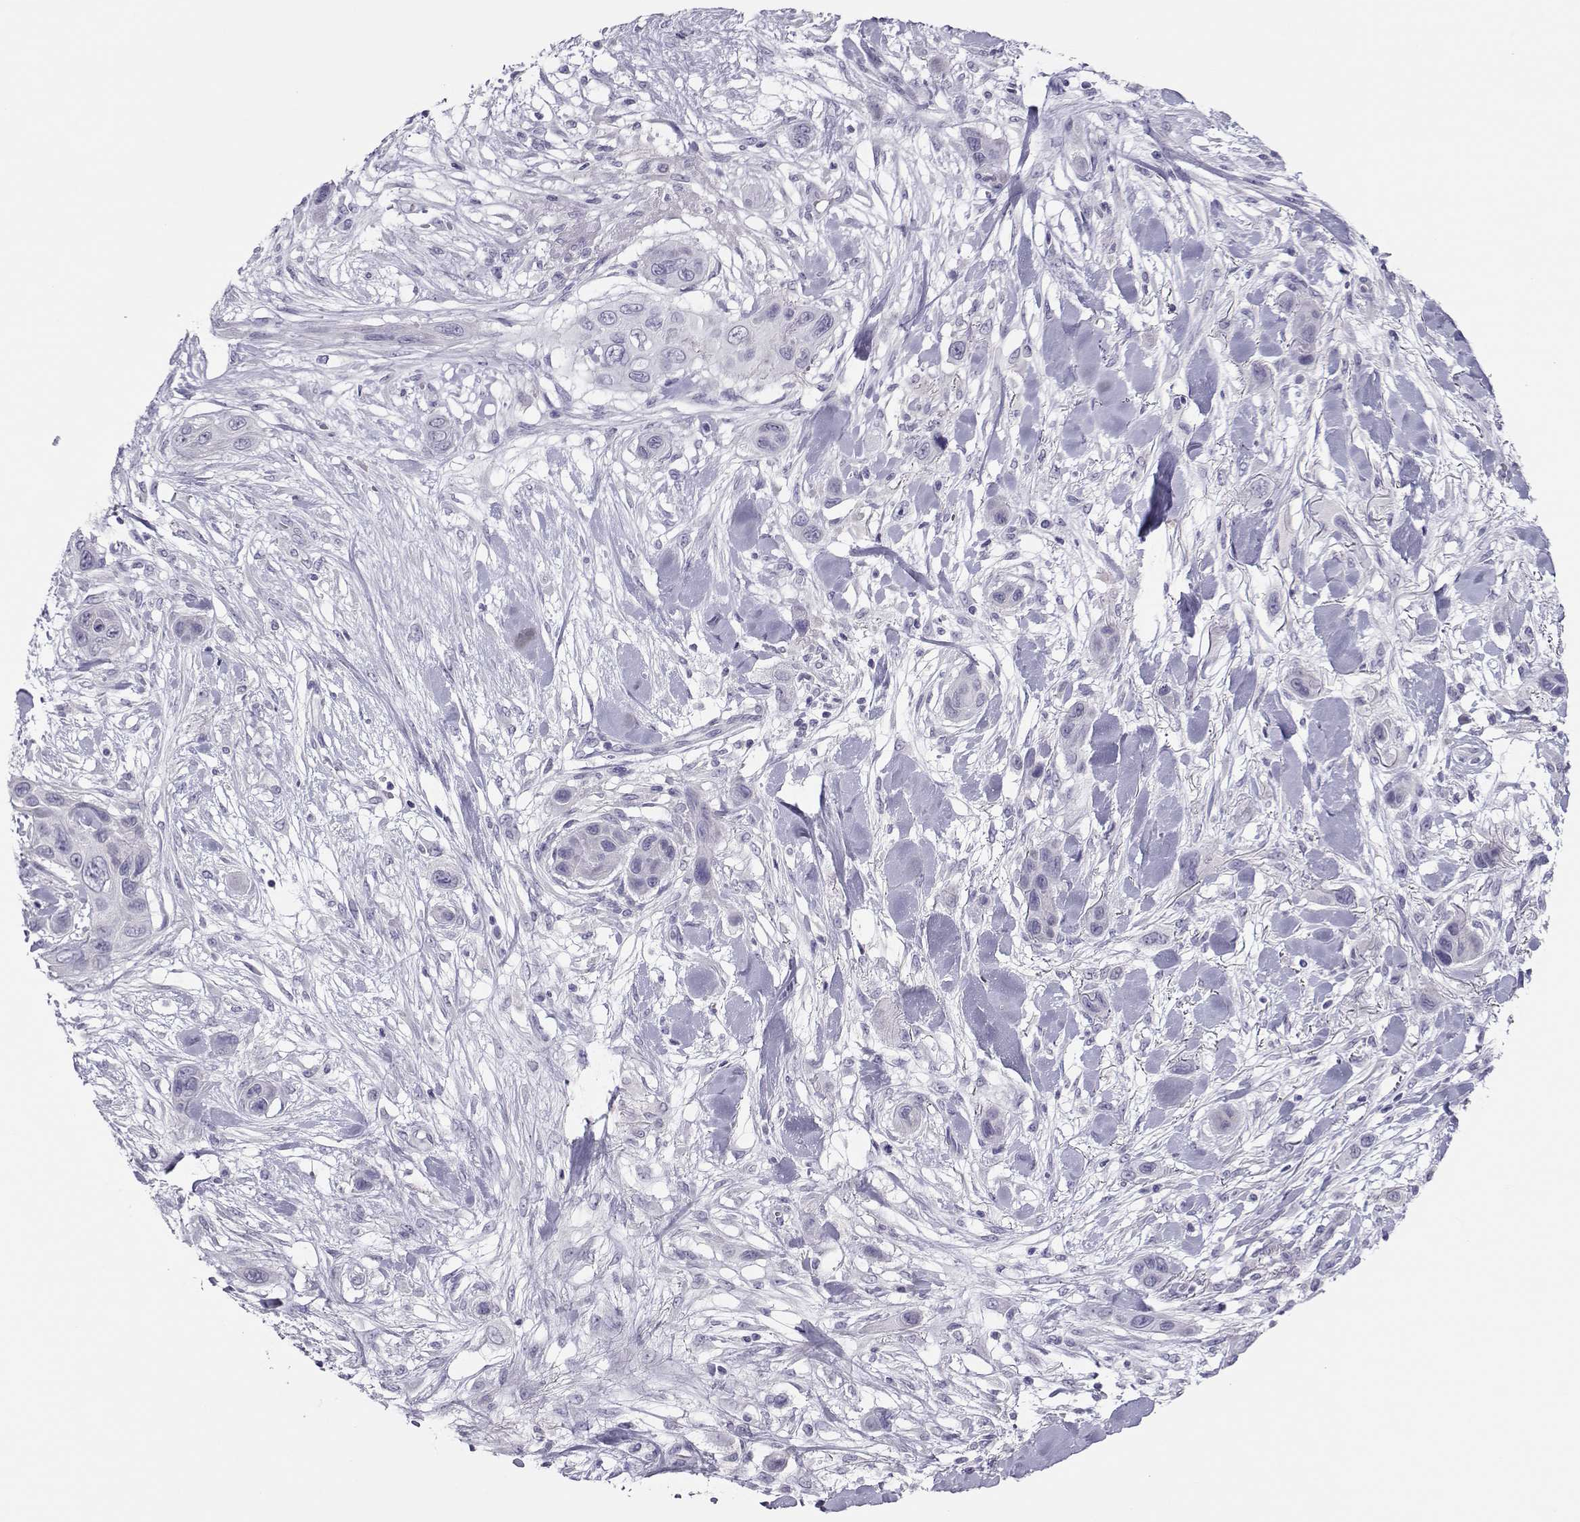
{"staining": {"intensity": "negative", "quantity": "none", "location": "none"}, "tissue": "skin cancer", "cell_type": "Tumor cells", "image_type": "cancer", "snomed": [{"axis": "morphology", "description": "Squamous cell carcinoma, NOS"}, {"axis": "topography", "description": "Skin"}], "caption": "Skin squamous cell carcinoma was stained to show a protein in brown. There is no significant positivity in tumor cells.", "gene": "TRPM7", "patient": {"sex": "male", "age": 79}}